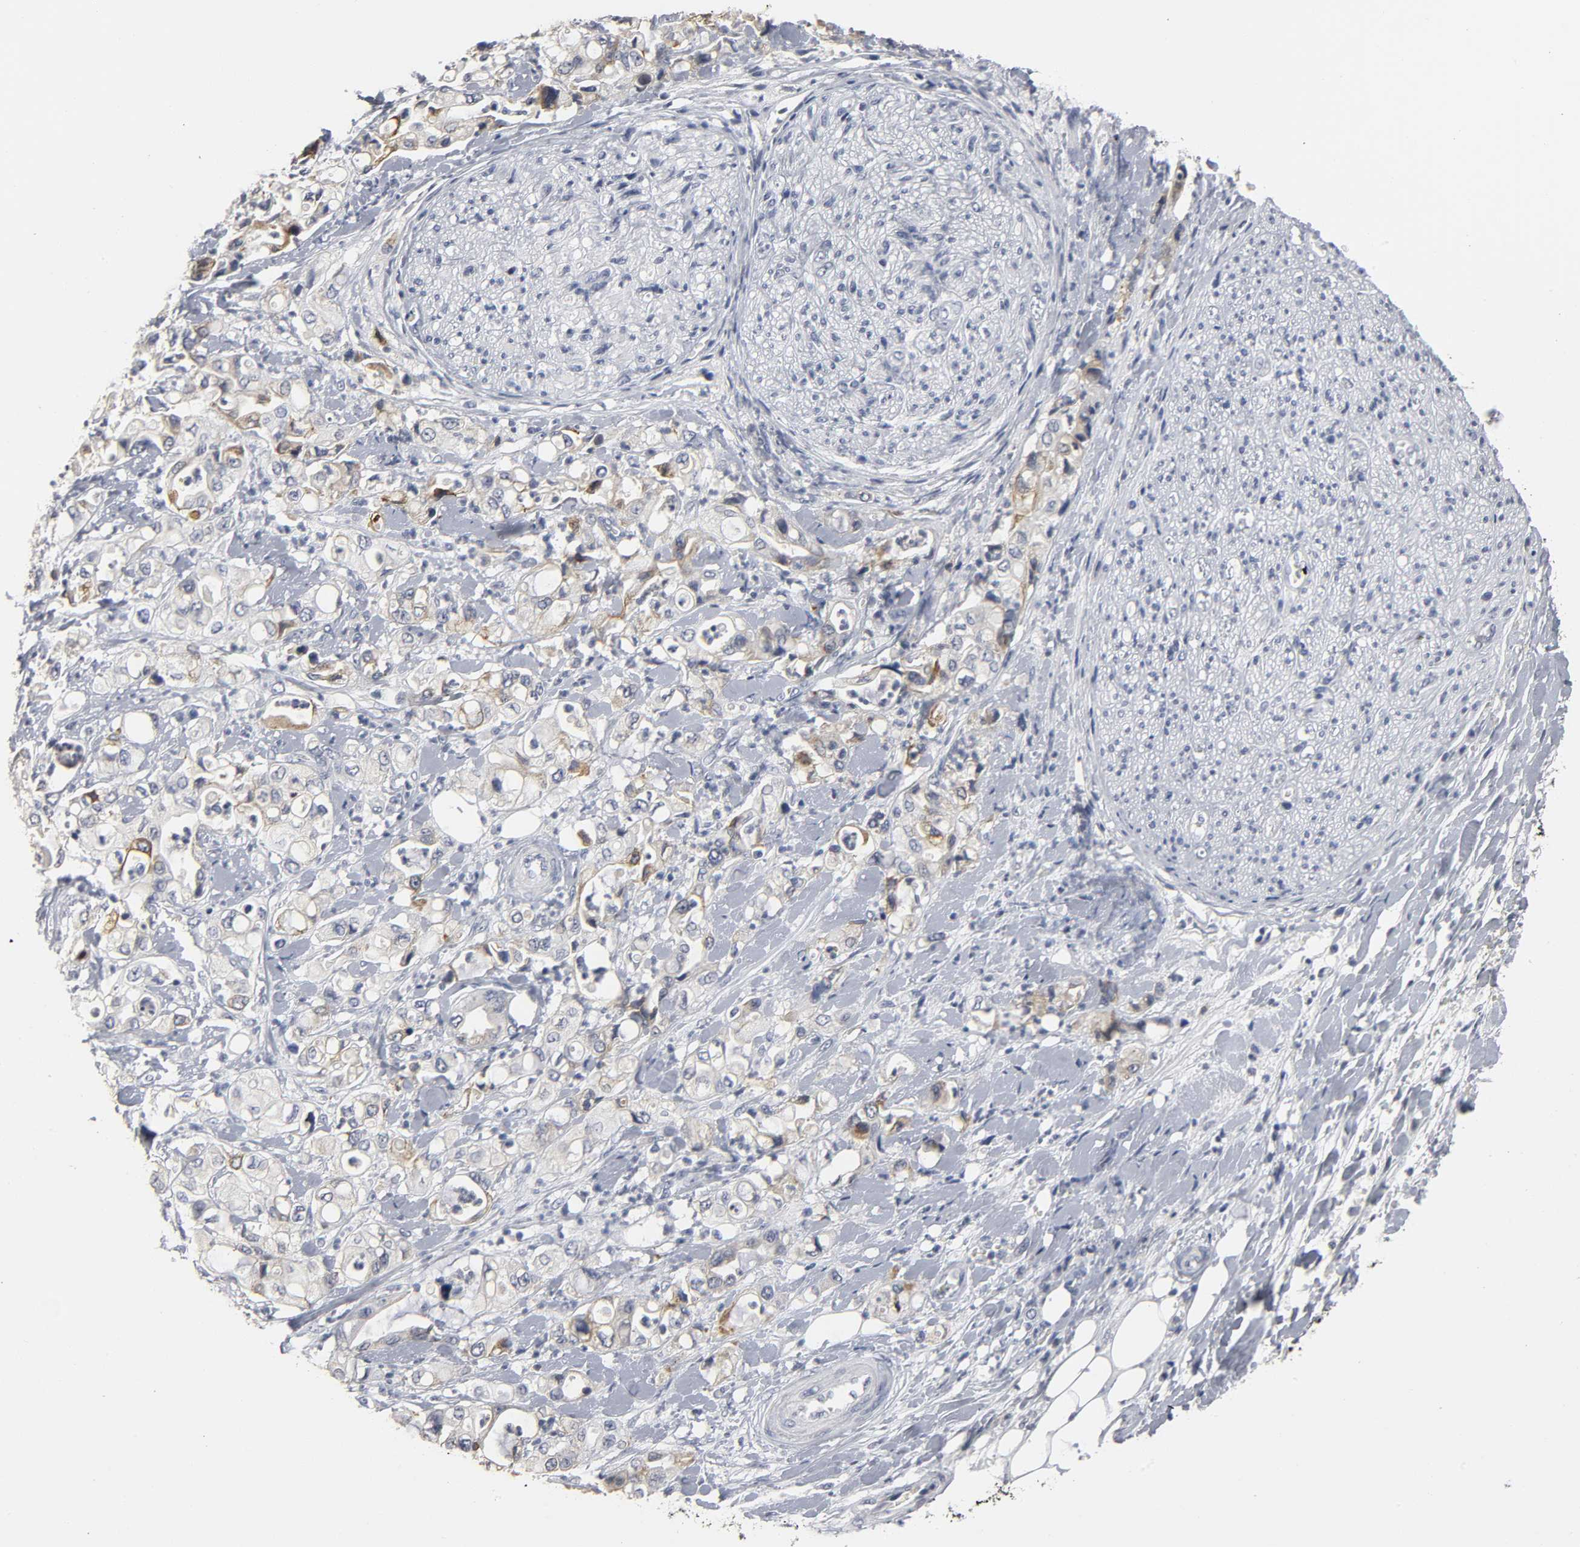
{"staining": {"intensity": "moderate", "quantity": "25%-75%", "location": "cytoplasmic/membranous"}, "tissue": "pancreatic cancer", "cell_type": "Tumor cells", "image_type": "cancer", "snomed": [{"axis": "morphology", "description": "Adenocarcinoma, NOS"}, {"axis": "topography", "description": "Pancreas"}], "caption": "Human pancreatic adenocarcinoma stained with a brown dye reveals moderate cytoplasmic/membranous positive positivity in about 25%-75% of tumor cells.", "gene": "TCAP", "patient": {"sex": "male", "age": 70}}